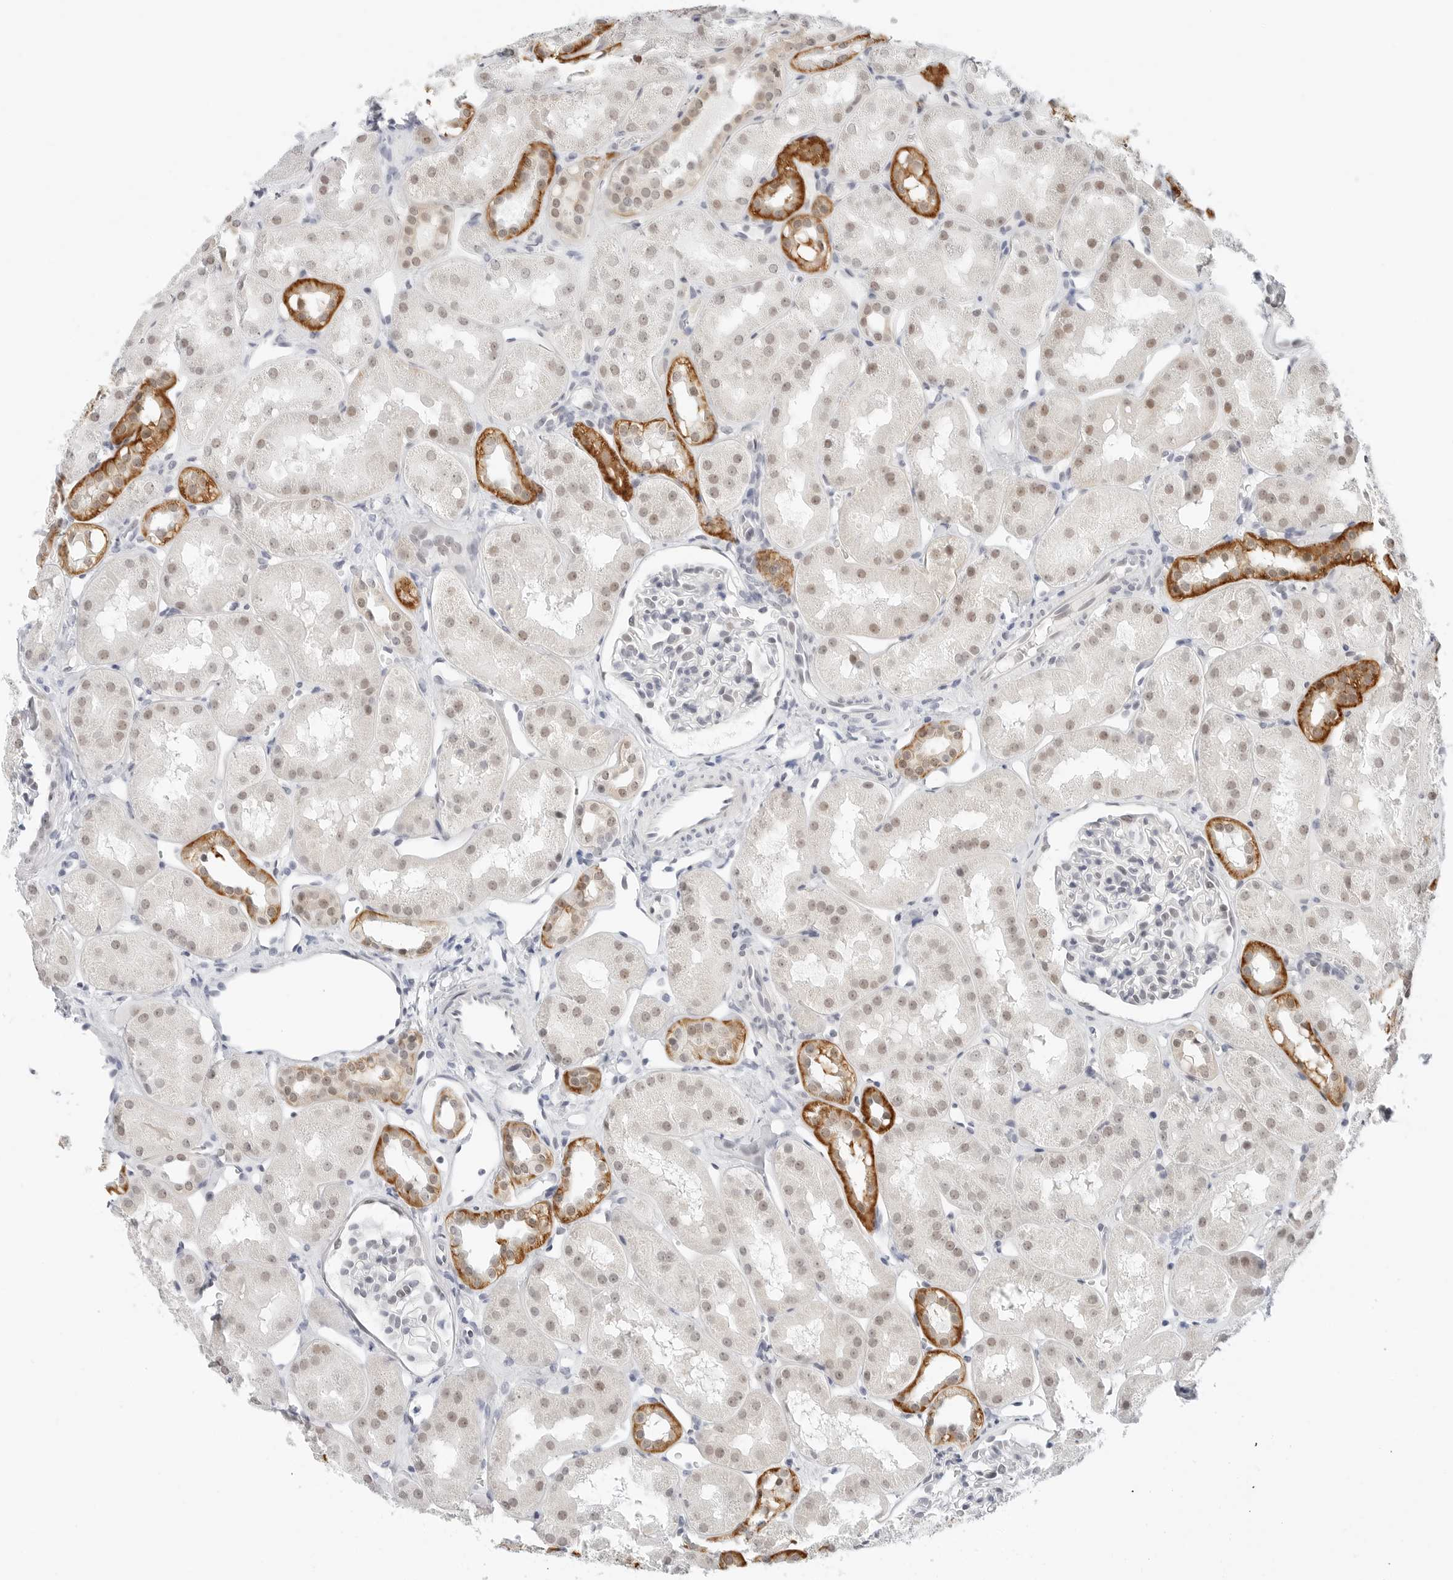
{"staining": {"intensity": "negative", "quantity": "none", "location": "none"}, "tissue": "kidney", "cell_type": "Cells in glomeruli", "image_type": "normal", "snomed": [{"axis": "morphology", "description": "Normal tissue, NOS"}, {"axis": "topography", "description": "Kidney"}], "caption": "Cells in glomeruli show no significant protein positivity in unremarkable kidney. (DAB immunohistochemistry (IHC) with hematoxylin counter stain).", "gene": "TSEN2", "patient": {"sex": "male", "age": 16}}